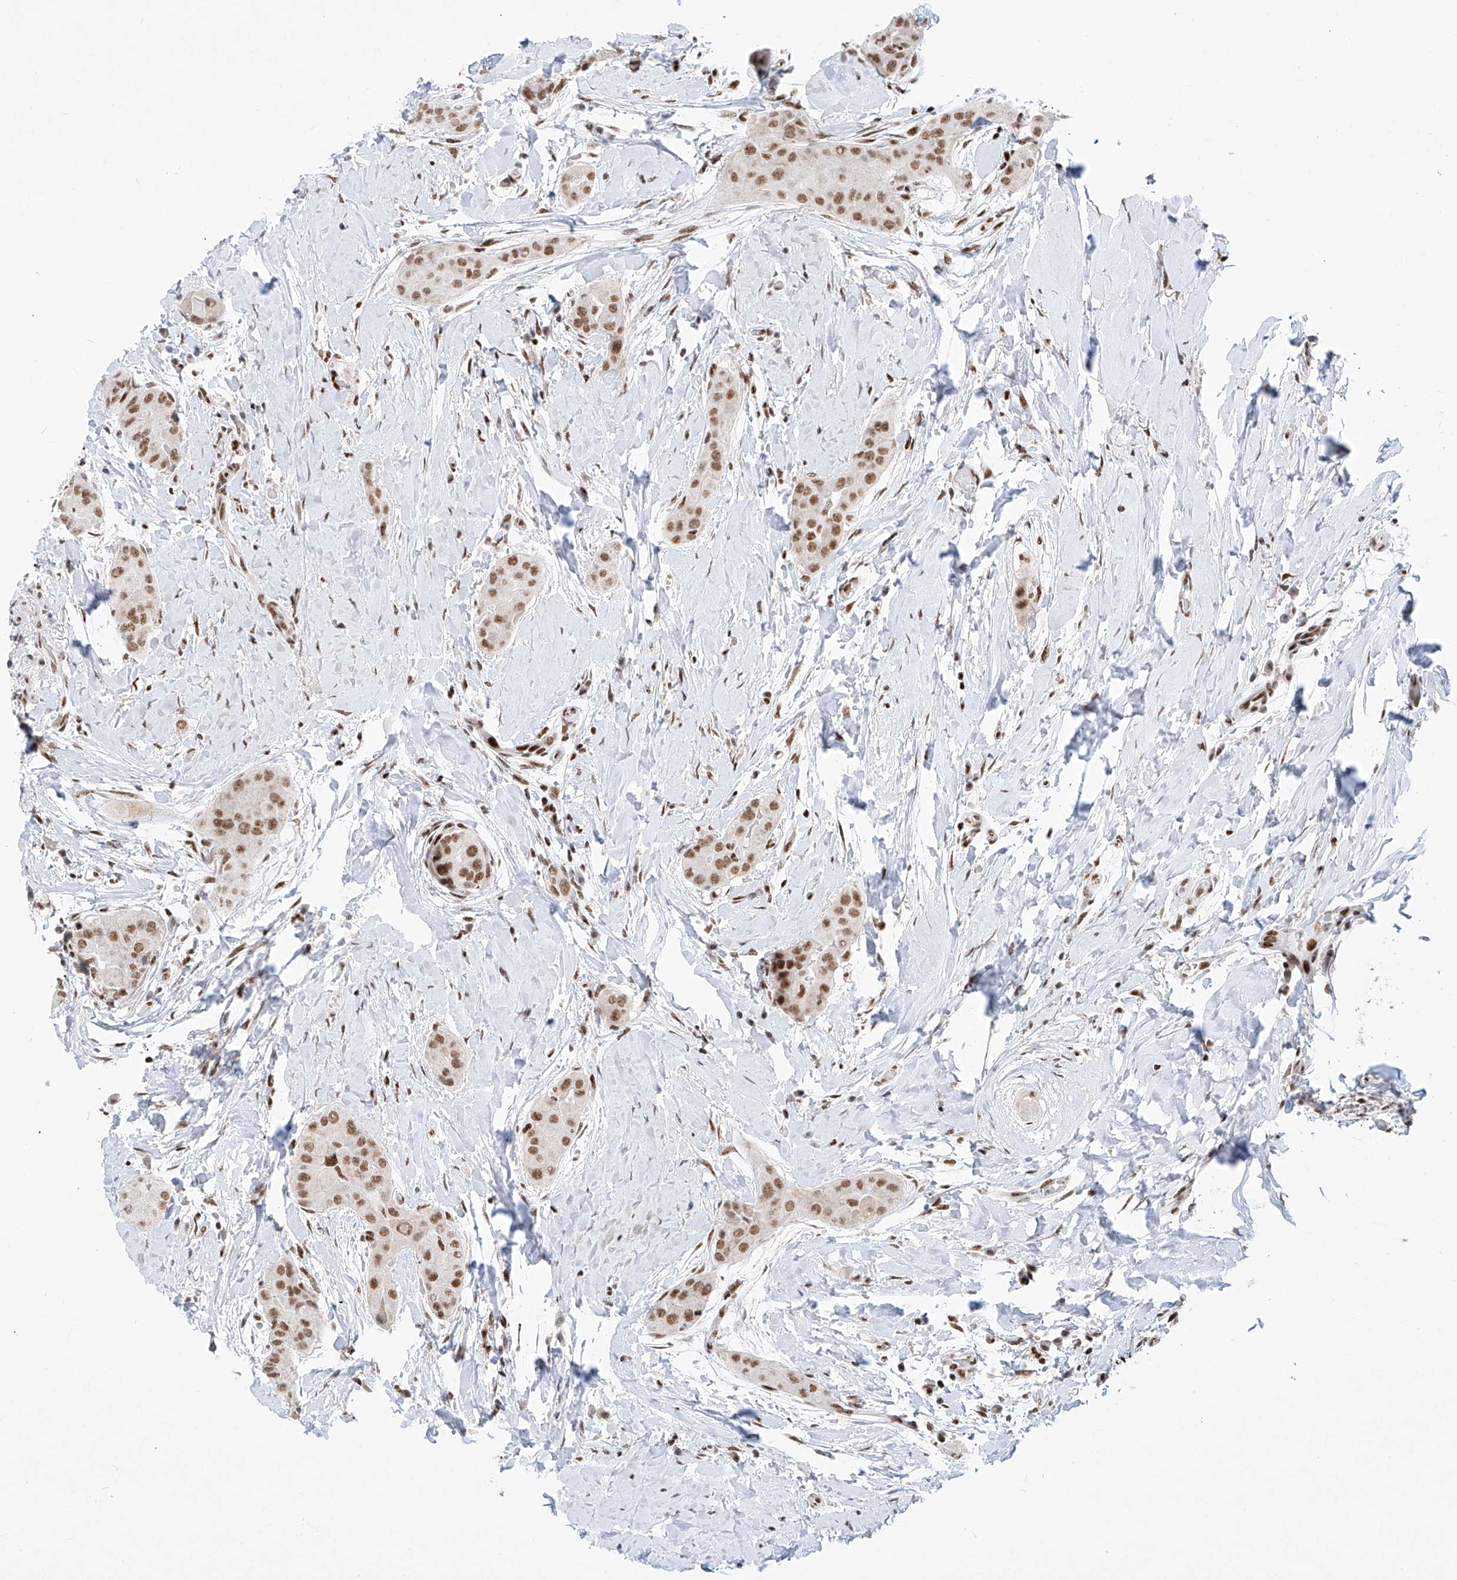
{"staining": {"intensity": "moderate", "quantity": ">75%", "location": "nuclear"}, "tissue": "thyroid cancer", "cell_type": "Tumor cells", "image_type": "cancer", "snomed": [{"axis": "morphology", "description": "Papillary adenocarcinoma, NOS"}, {"axis": "topography", "description": "Thyroid gland"}], "caption": "Immunohistochemical staining of human thyroid papillary adenocarcinoma demonstrates moderate nuclear protein staining in approximately >75% of tumor cells. Immunohistochemistry stains the protein in brown and the nuclei are stained blue.", "gene": "TAF4", "patient": {"sex": "male", "age": 33}}